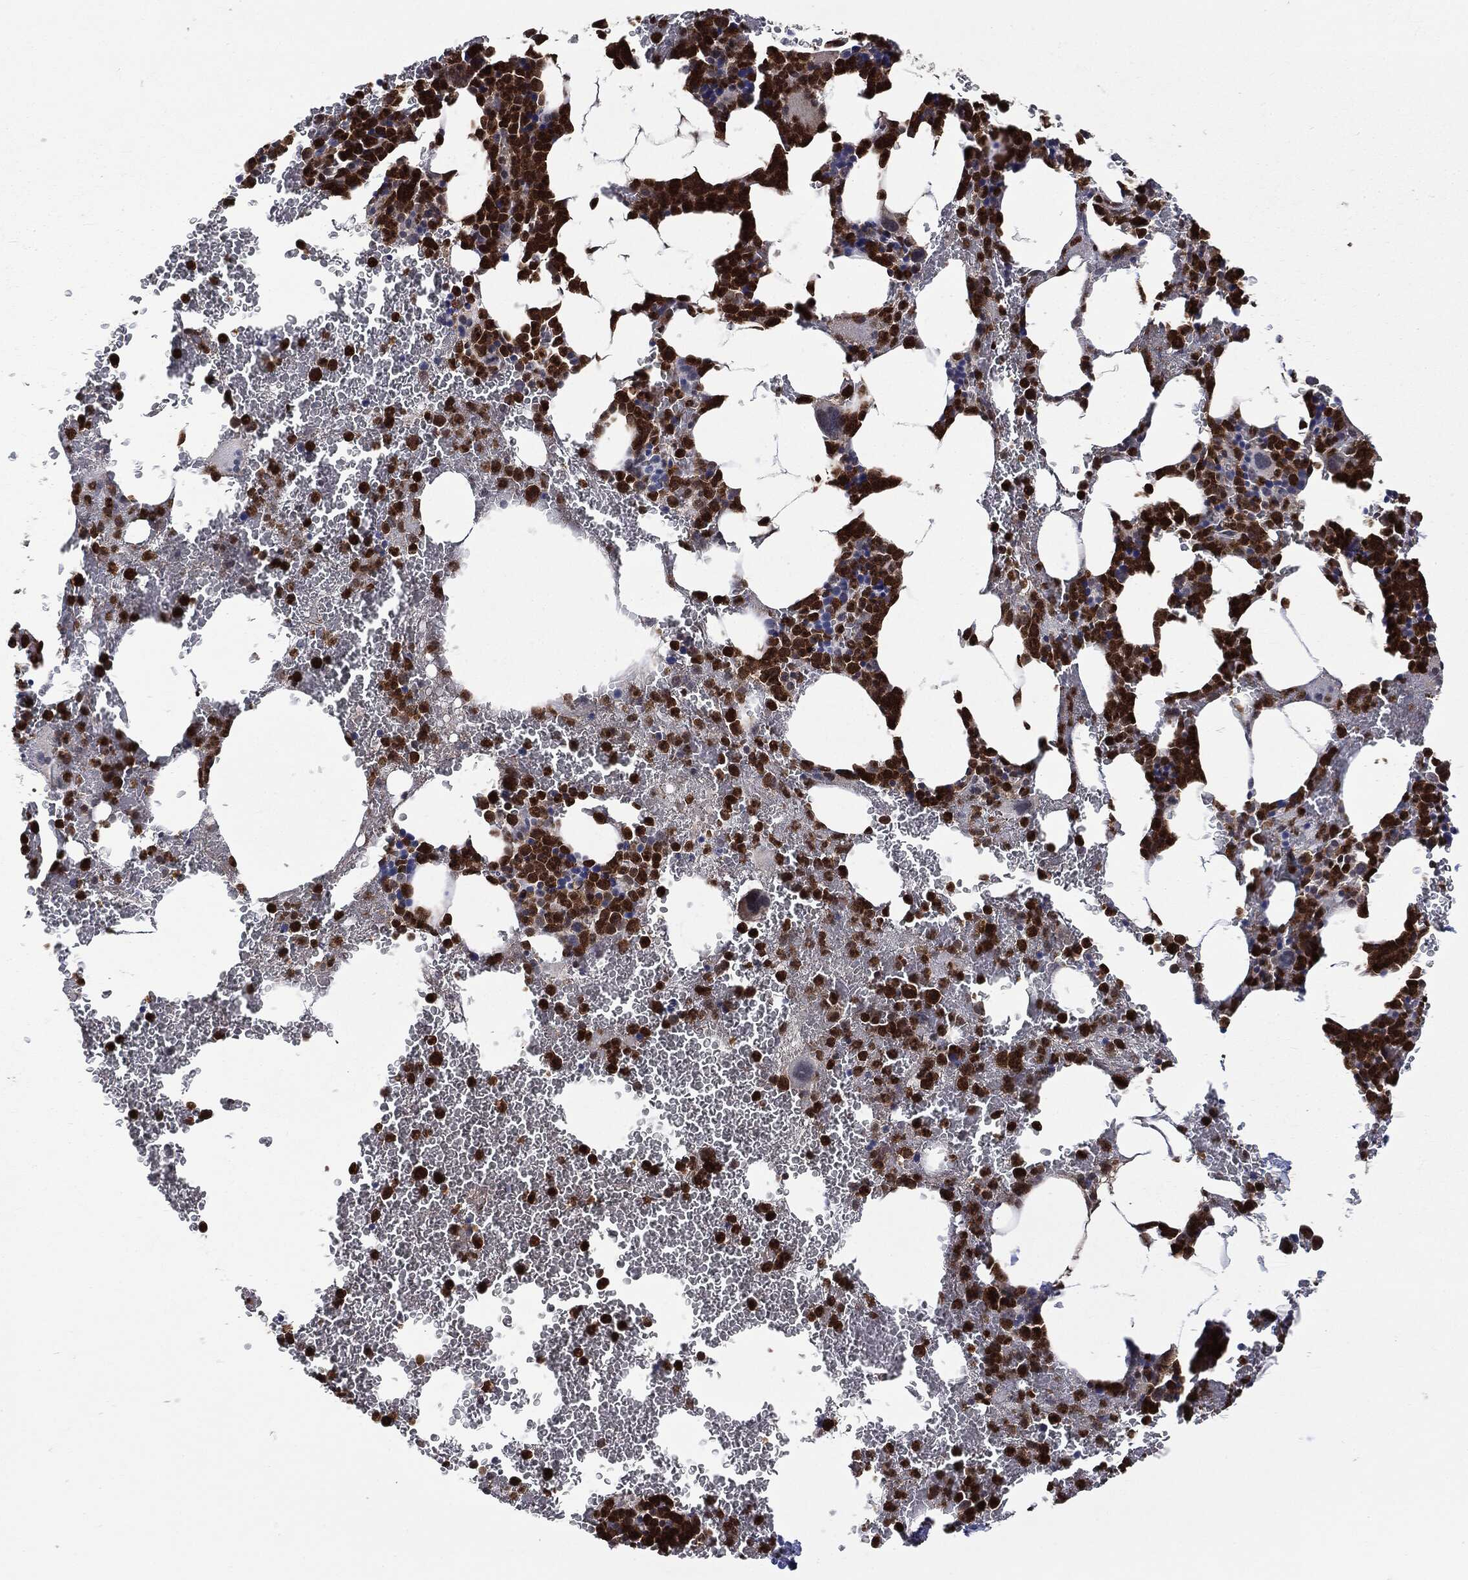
{"staining": {"intensity": "strong", "quantity": ">75%", "location": "cytoplasmic/membranous,nuclear"}, "tissue": "bone marrow", "cell_type": "Hematopoietic cells", "image_type": "normal", "snomed": [{"axis": "morphology", "description": "Normal tissue, NOS"}, {"axis": "topography", "description": "Bone marrow"}], "caption": "A high amount of strong cytoplasmic/membranous,nuclear positivity is present in about >75% of hematopoietic cells in unremarkable bone marrow. (DAB IHC, brown staining for protein, blue staining for nuclei).", "gene": "GPI", "patient": {"sex": "male", "age": 91}}